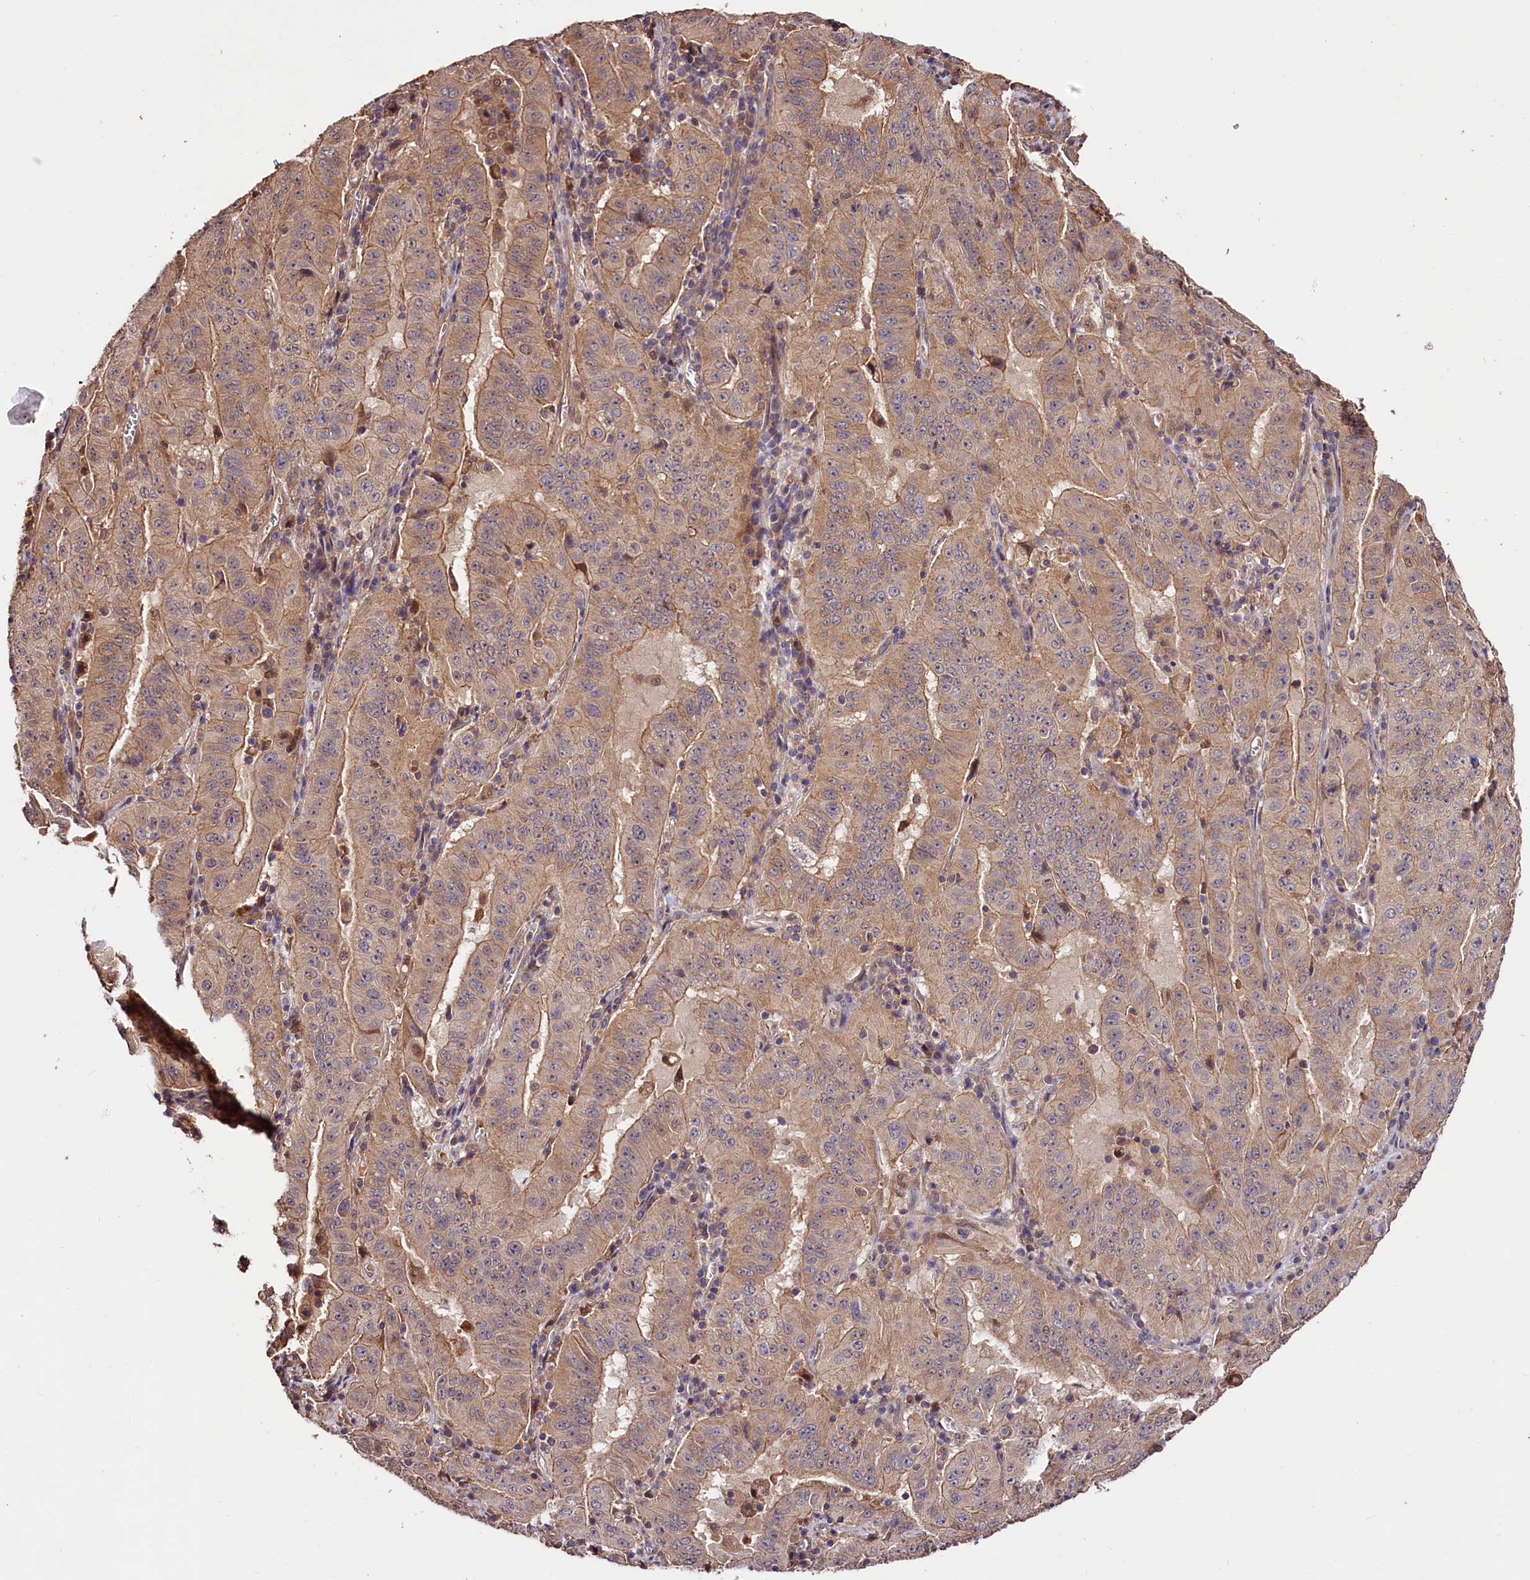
{"staining": {"intensity": "moderate", "quantity": "25%-75%", "location": "cytoplasmic/membranous"}, "tissue": "pancreatic cancer", "cell_type": "Tumor cells", "image_type": "cancer", "snomed": [{"axis": "morphology", "description": "Adenocarcinoma, NOS"}, {"axis": "topography", "description": "Pancreas"}], "caption": "This is an image of immunohistochemistry (IHC) staining of pancreatic adenocarcinoma, which shows moderate positivity in the cytoplasmic/membranous of tumor cells.", "gene": "CES3", "patient": {"sex": "male", "age": 63}}